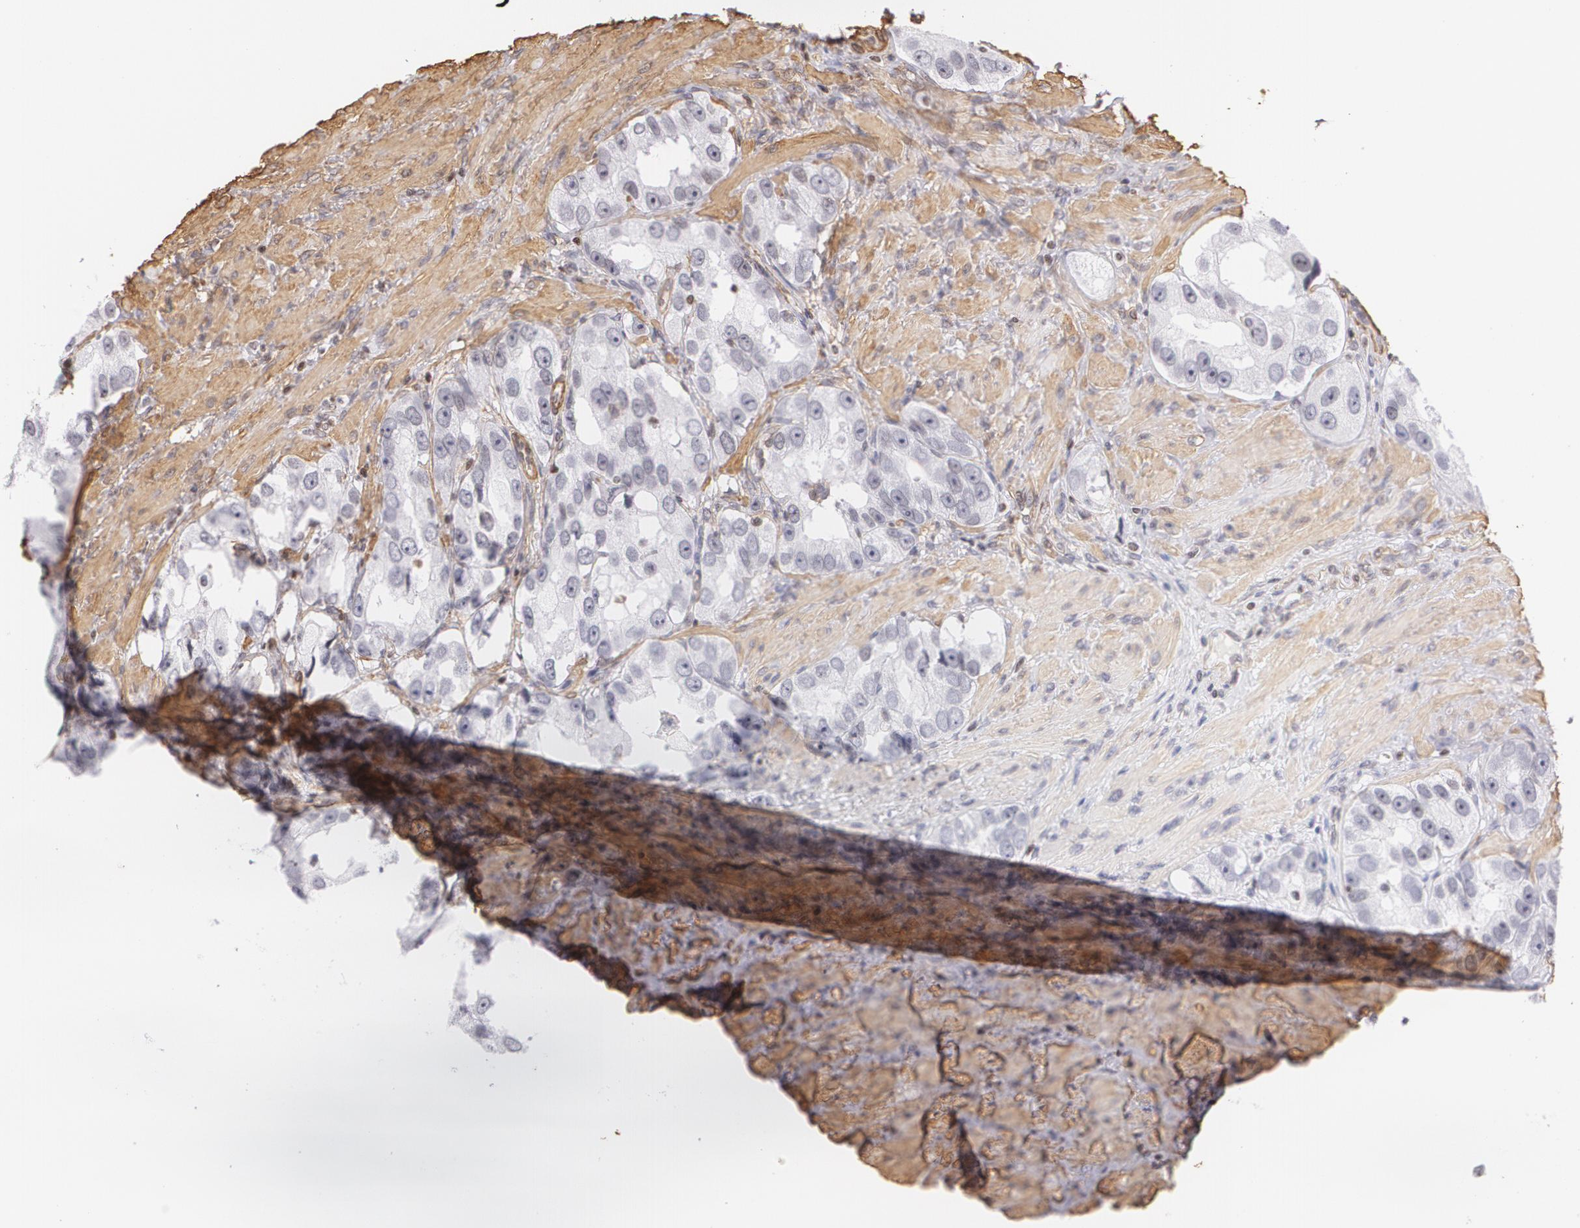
{"staining": {"intensity": "negative", "quantity": "none", "location": "none"}, "tissue": "prostate cancer", "cell_type": "Tumor cells", "image_type": "cancer", "snomed": [{"axis": "morphology", "description": "Adenocarcinoma, High grade"}, {"axis": "topography", "description": "Prostate"}], "caption": "This histopathology image is of prostate cancer stained with IHC to label a protein in brown with the nuclei are counter-stained blue. There is no staining in tumor cells.", "gene": "VAMP1", "patient": {"sex": "male", "age": 63}}